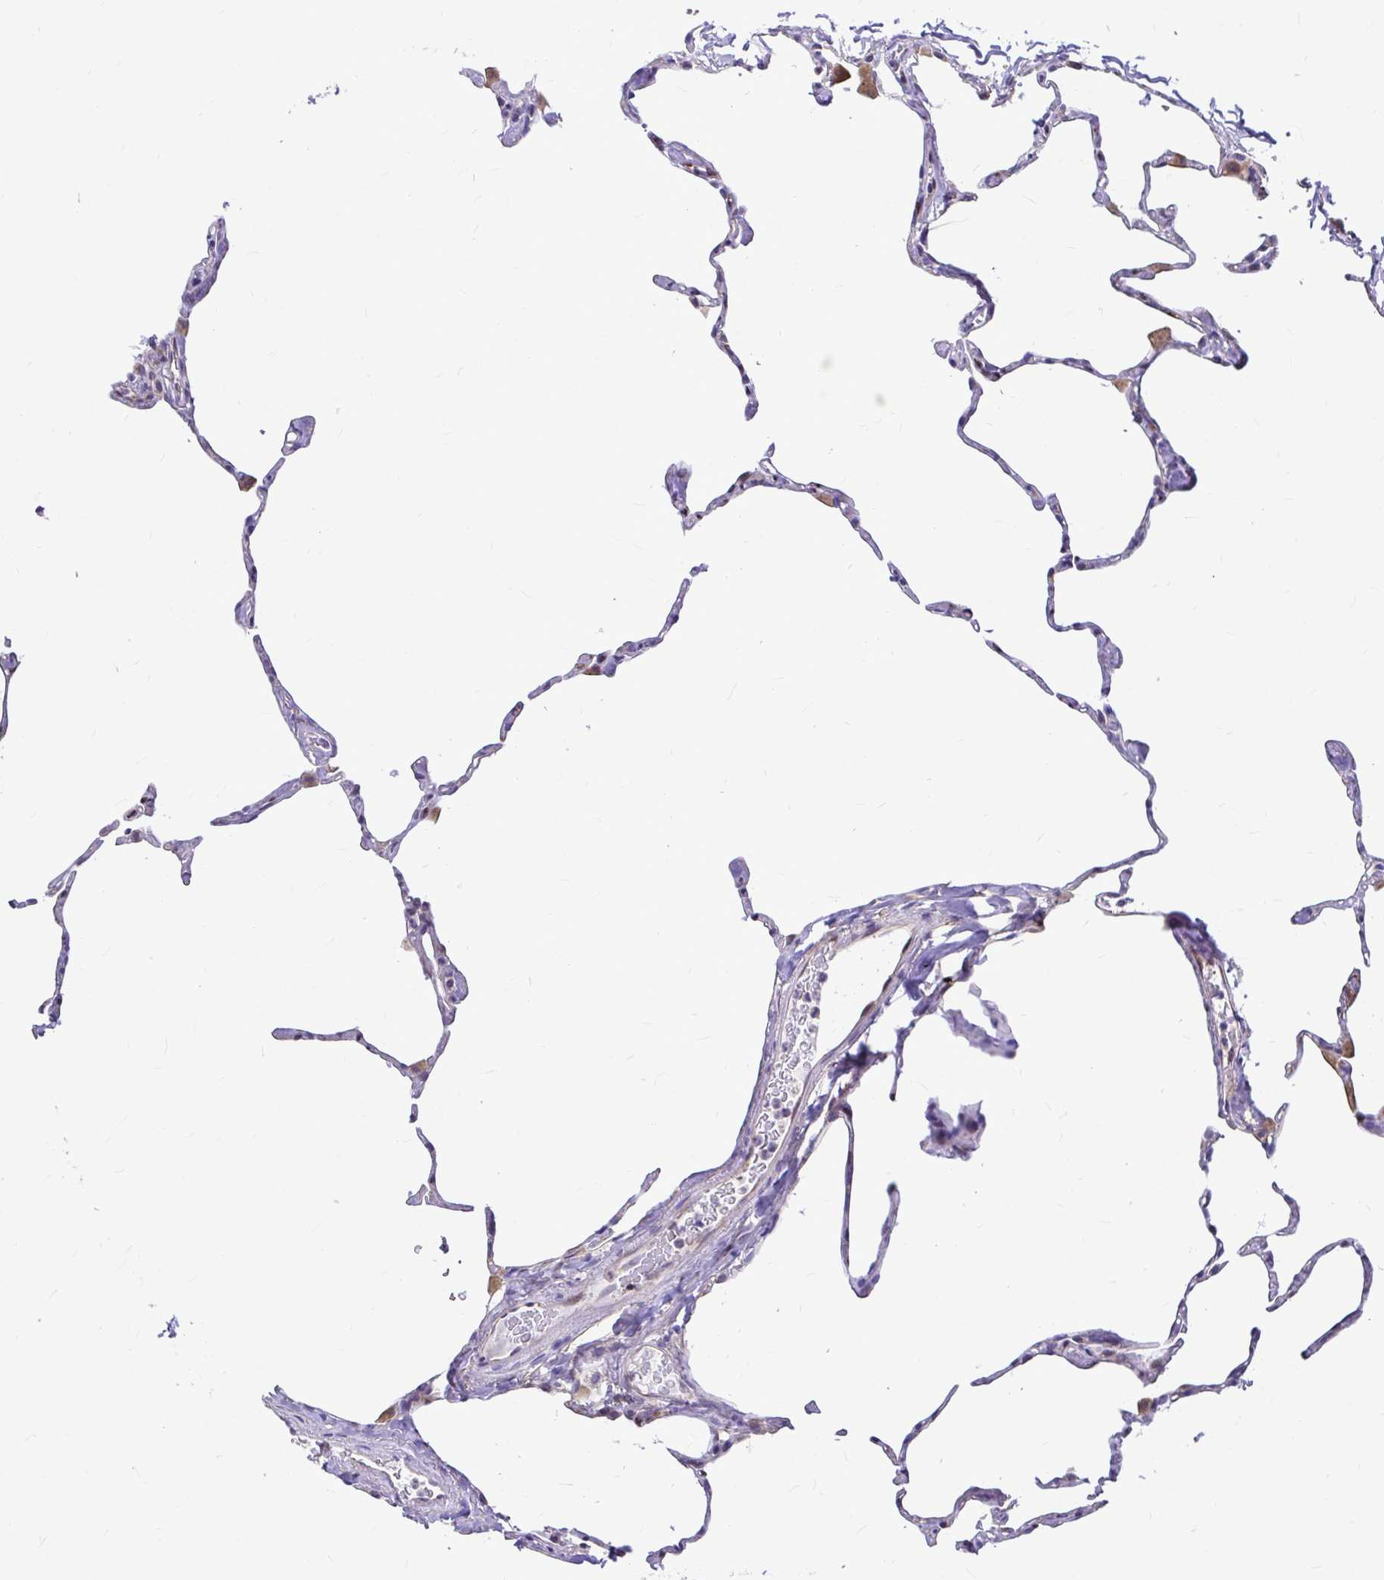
{"staining": {"intensity": "negative", "quantity": "none", "location": "none"}, "tissue": "lung", "cell_type": "Alveolar cells", "image_type": "normal", "snomed": [{"axis": "morphology", "description": "Normal tissue, NOS"}, {"axis": "topography", "description": "Lung"}], "caption": "IHC photomicrograph of unremarkable lung: lung stained with DAB demonstrates no significant protein positivity in alveolar cells. (DAB IHC, high magnification).", "gene": "GABBR2", "patient": {"sex": "male", "age": 65}}